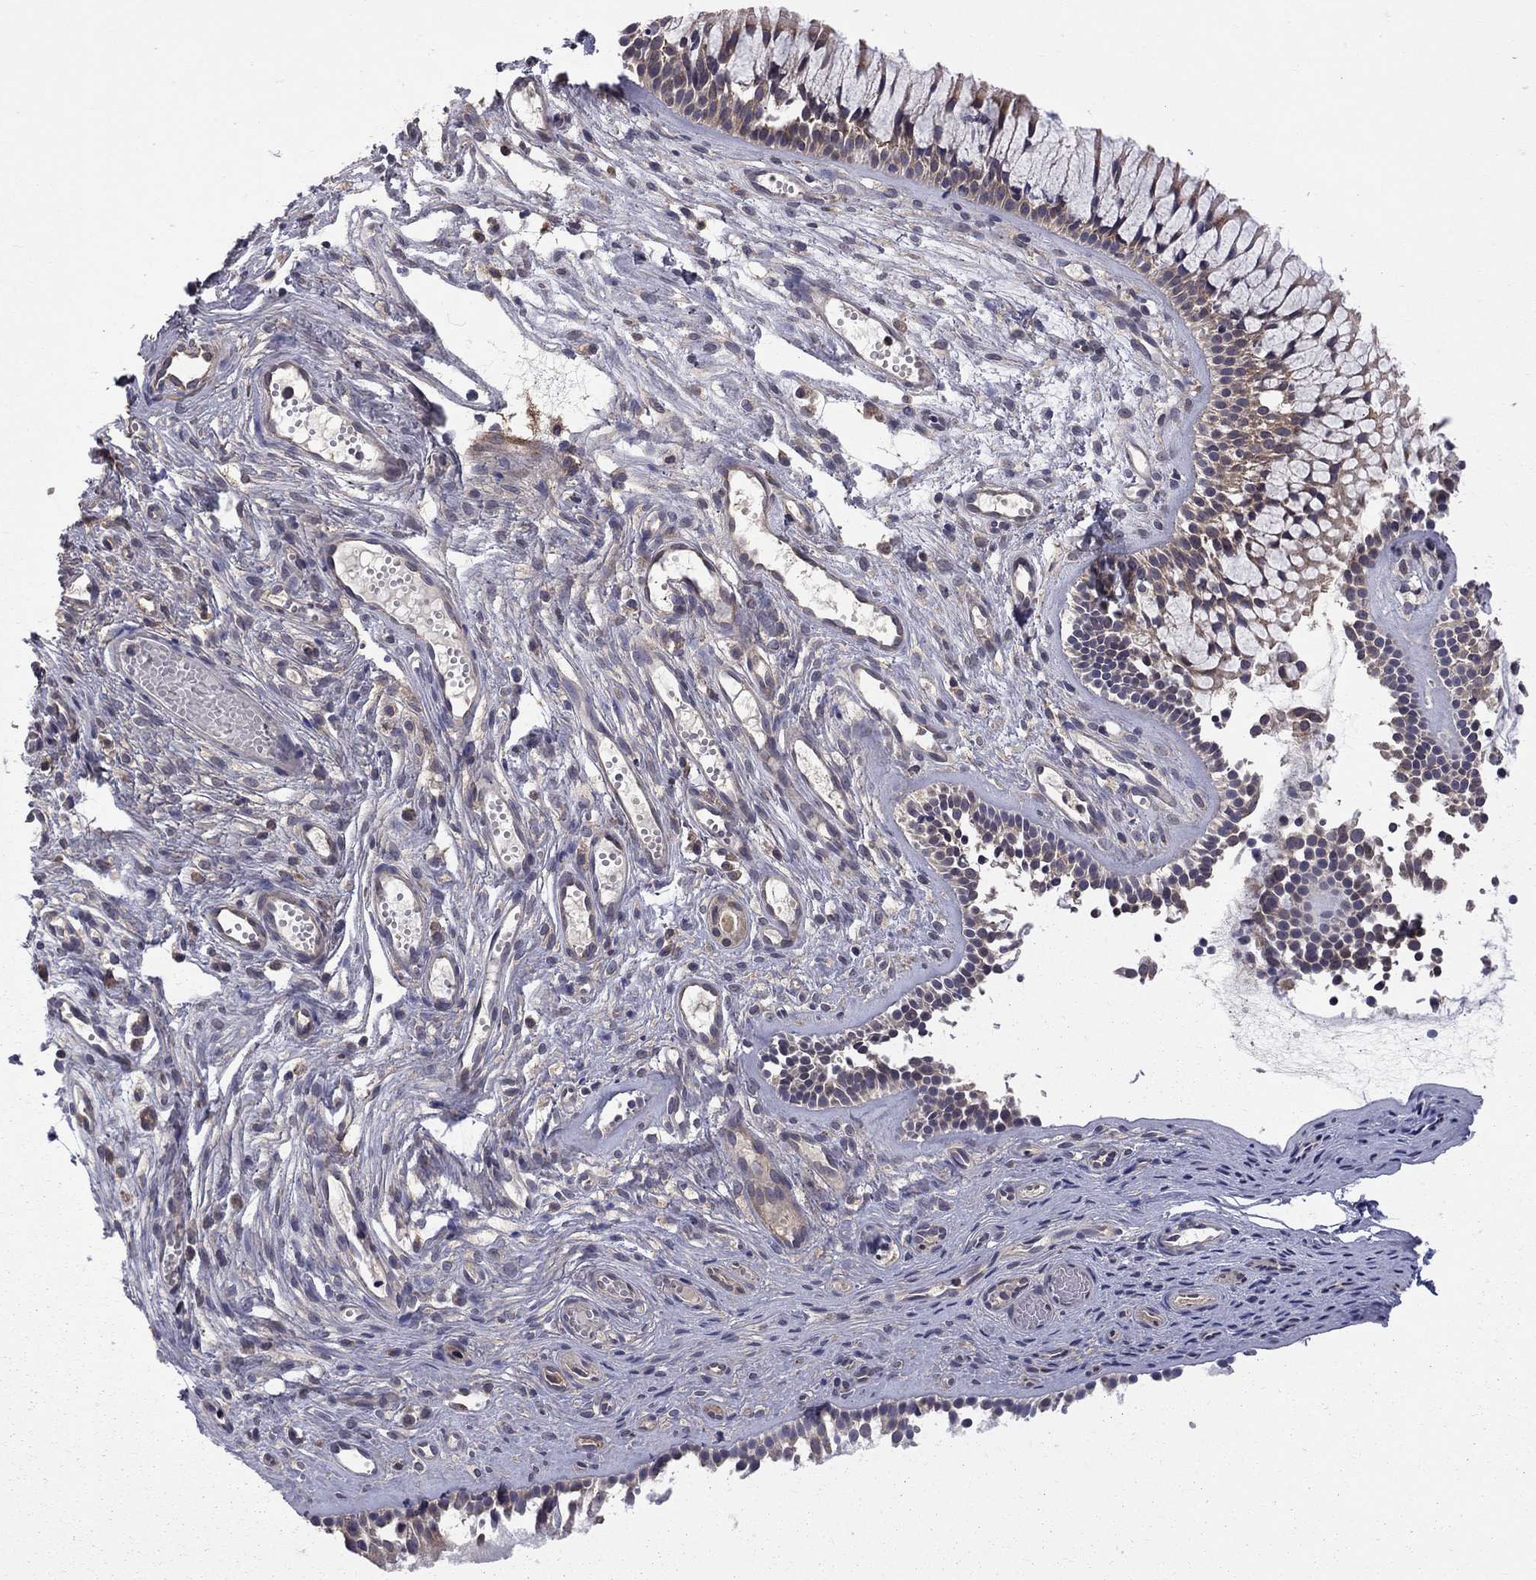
{"staining": {"intensity": "moderate", "quantity": ">75%", "location": "cytoplasmic/membranous"}, "tissue": "nasopharynx", "cell_type": "Respiratory epithelial cells", "image_type": "normal", "snomed": [{"axis": "morphology", "description": "Normal tissue, NOS"}, {"axis": "topography", "description": "Nasopharynx"}], "caption": "Respiratory epithelial cells demonstrate medium levels of moderate cytoplasmic/membranous positivity in about >75% of cells in benign nasopharynx.", "gene": "NAA50", "patient": {"sex": "male", "age": 51}}